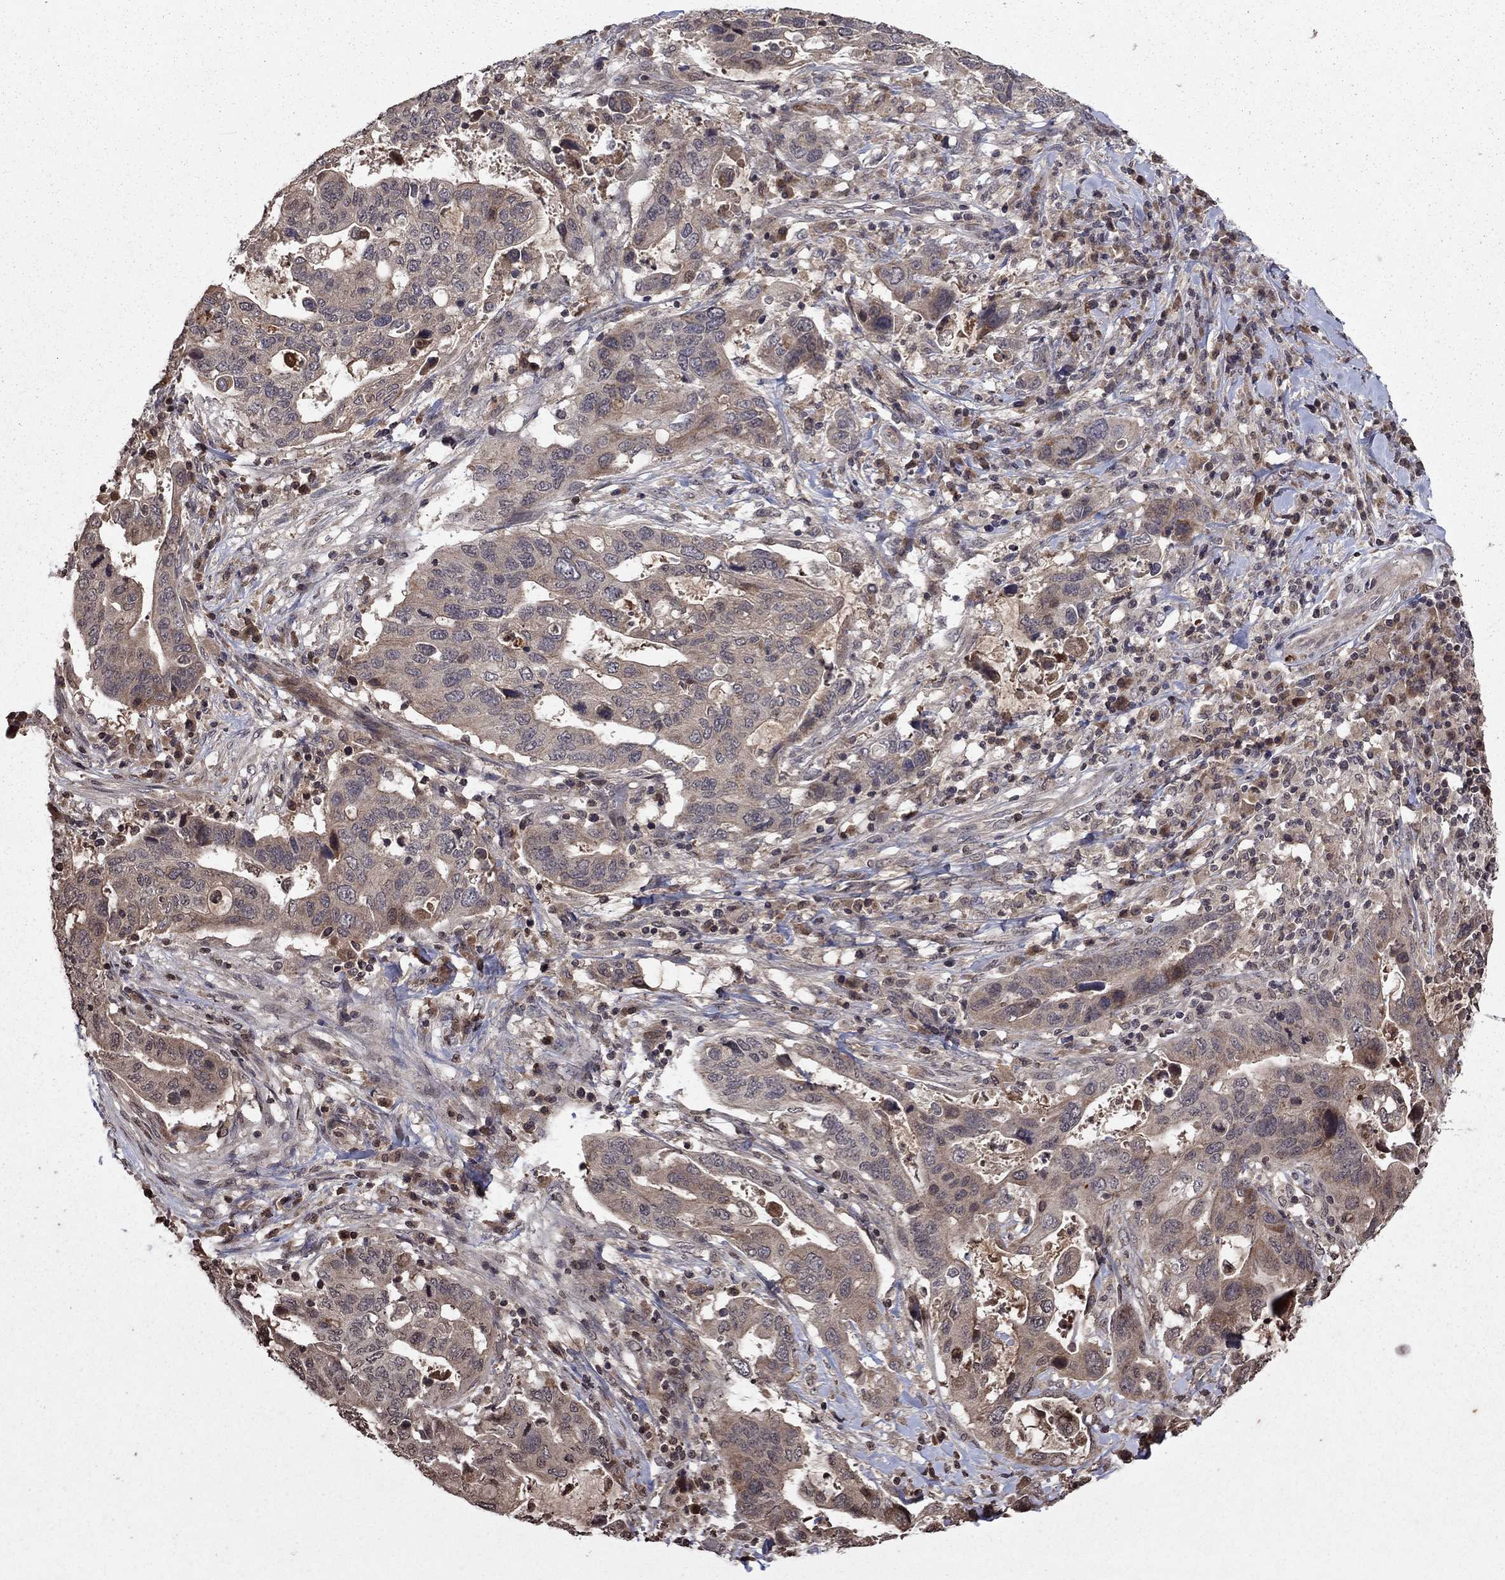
{"staining": {"intensity": "weak", "quantity": "25%-75%", "location": "cytoplasmic/membranous"}, "tissue": "stomach cancer", "cell_type": "Tumor cells", "image_type": "cancer", "snomed": [{"axis": "morphology", "description": "Adenocarcinoma, NOS"}, {"axis": "topography", "description": "Stomach"}], "caption": "Immunohistochemical staining of stomach cancer reveals weak cytoplasmic/membranous protein expression in approximately 25%-75% of tumor cells.", "gene": "NLGN1", "patient": {"sex": "male", "age": 54}}